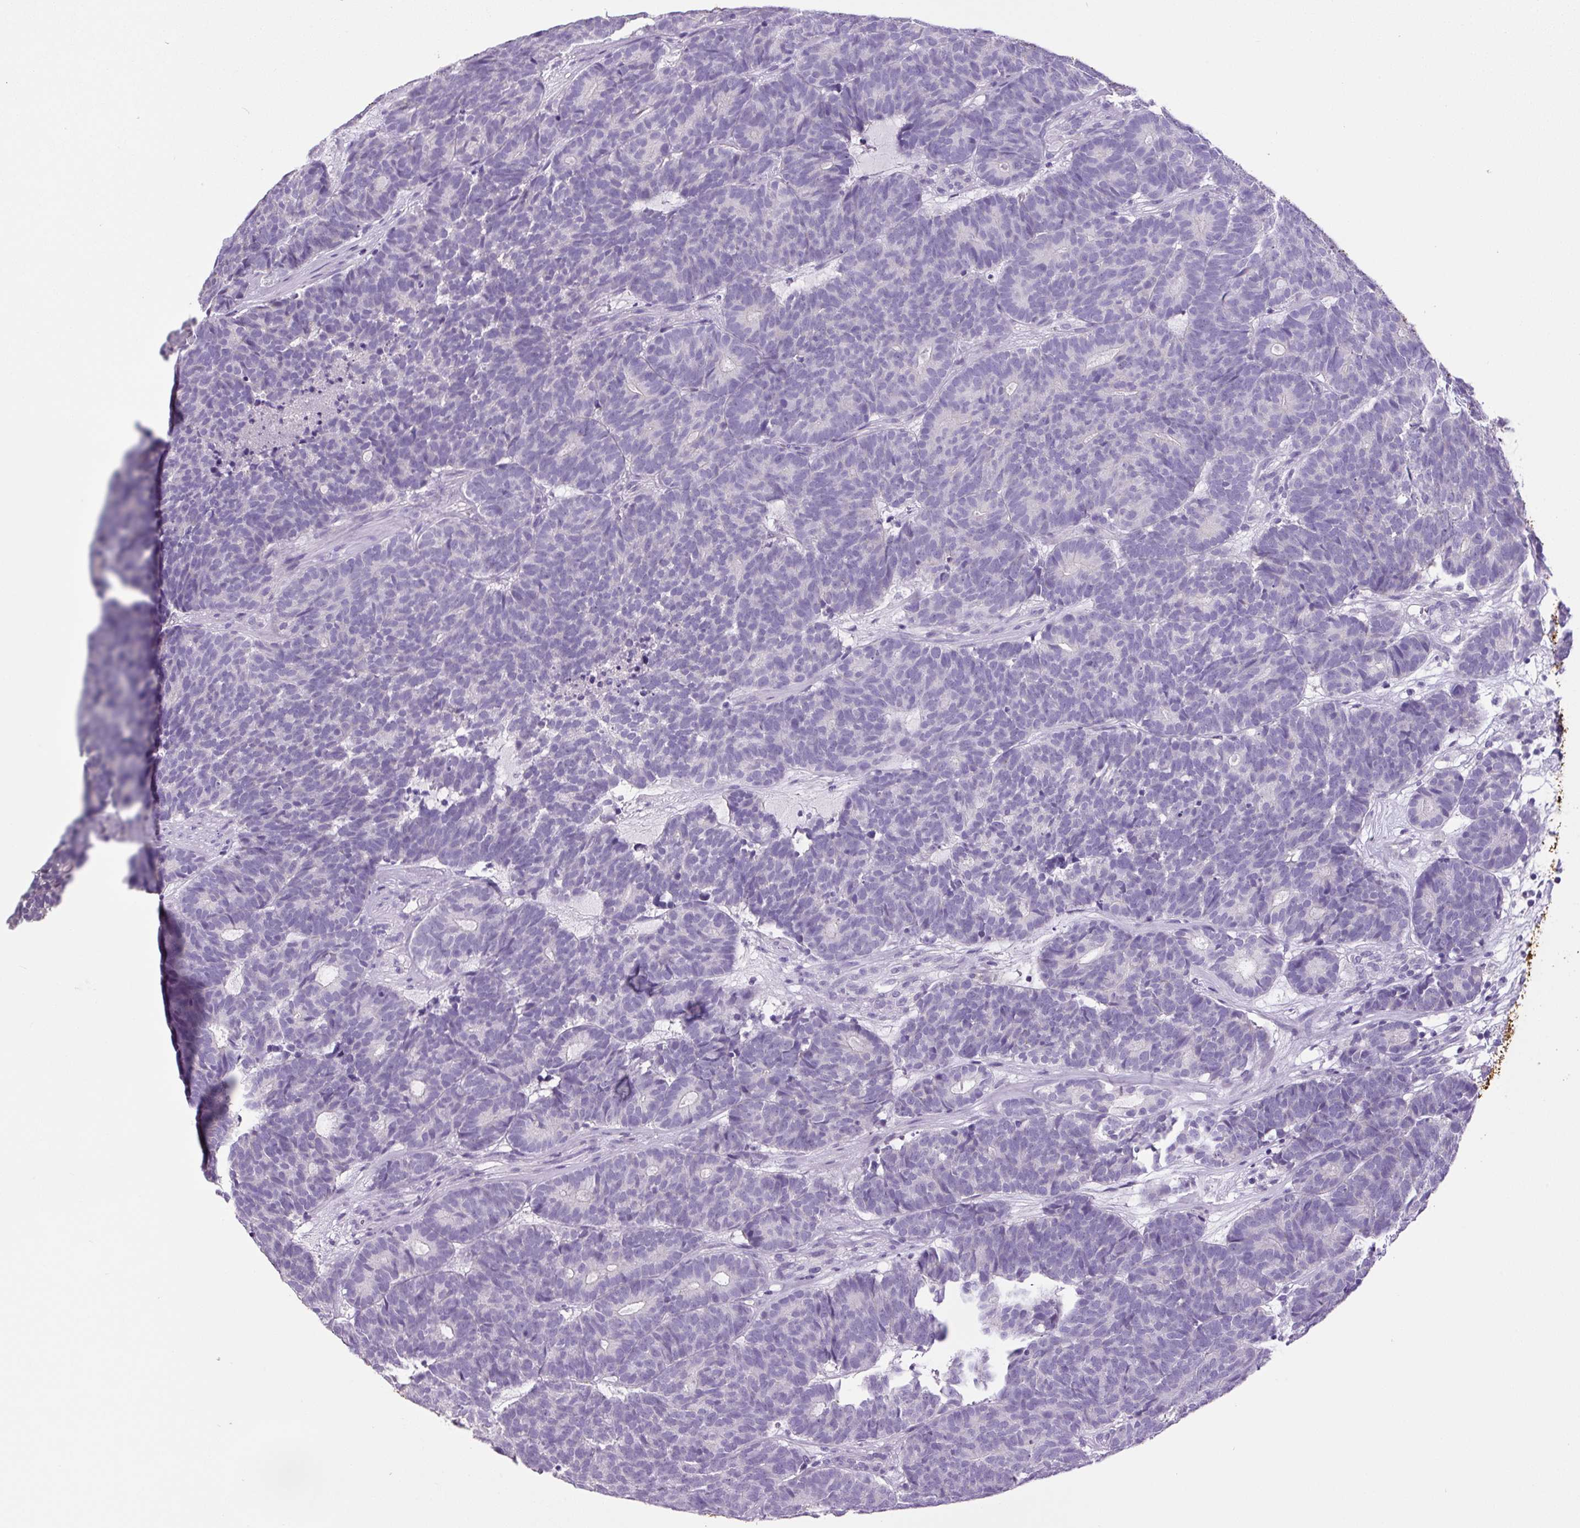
{"staining": {"intensity": "negative", "quantity": "none", "location": "none"}, "tissue": "head and neck cancer", "cell_type": "Tumor cells", "image_type": "cancer", "snomed": [{"axis": "morphology", "description": "Adenocarcinoma, NOS"}, {"axis": "topography", "description": "Head-Neck"}], "caption": "This histopathology image is of head and neck adenocarcinoma stained with IHC to label a protein in brown with the nuclei are counter-stained blue. There is no expression in tumor cells.", "gene": "CHGA", "patient": {"sex": "female", "age": 81}}